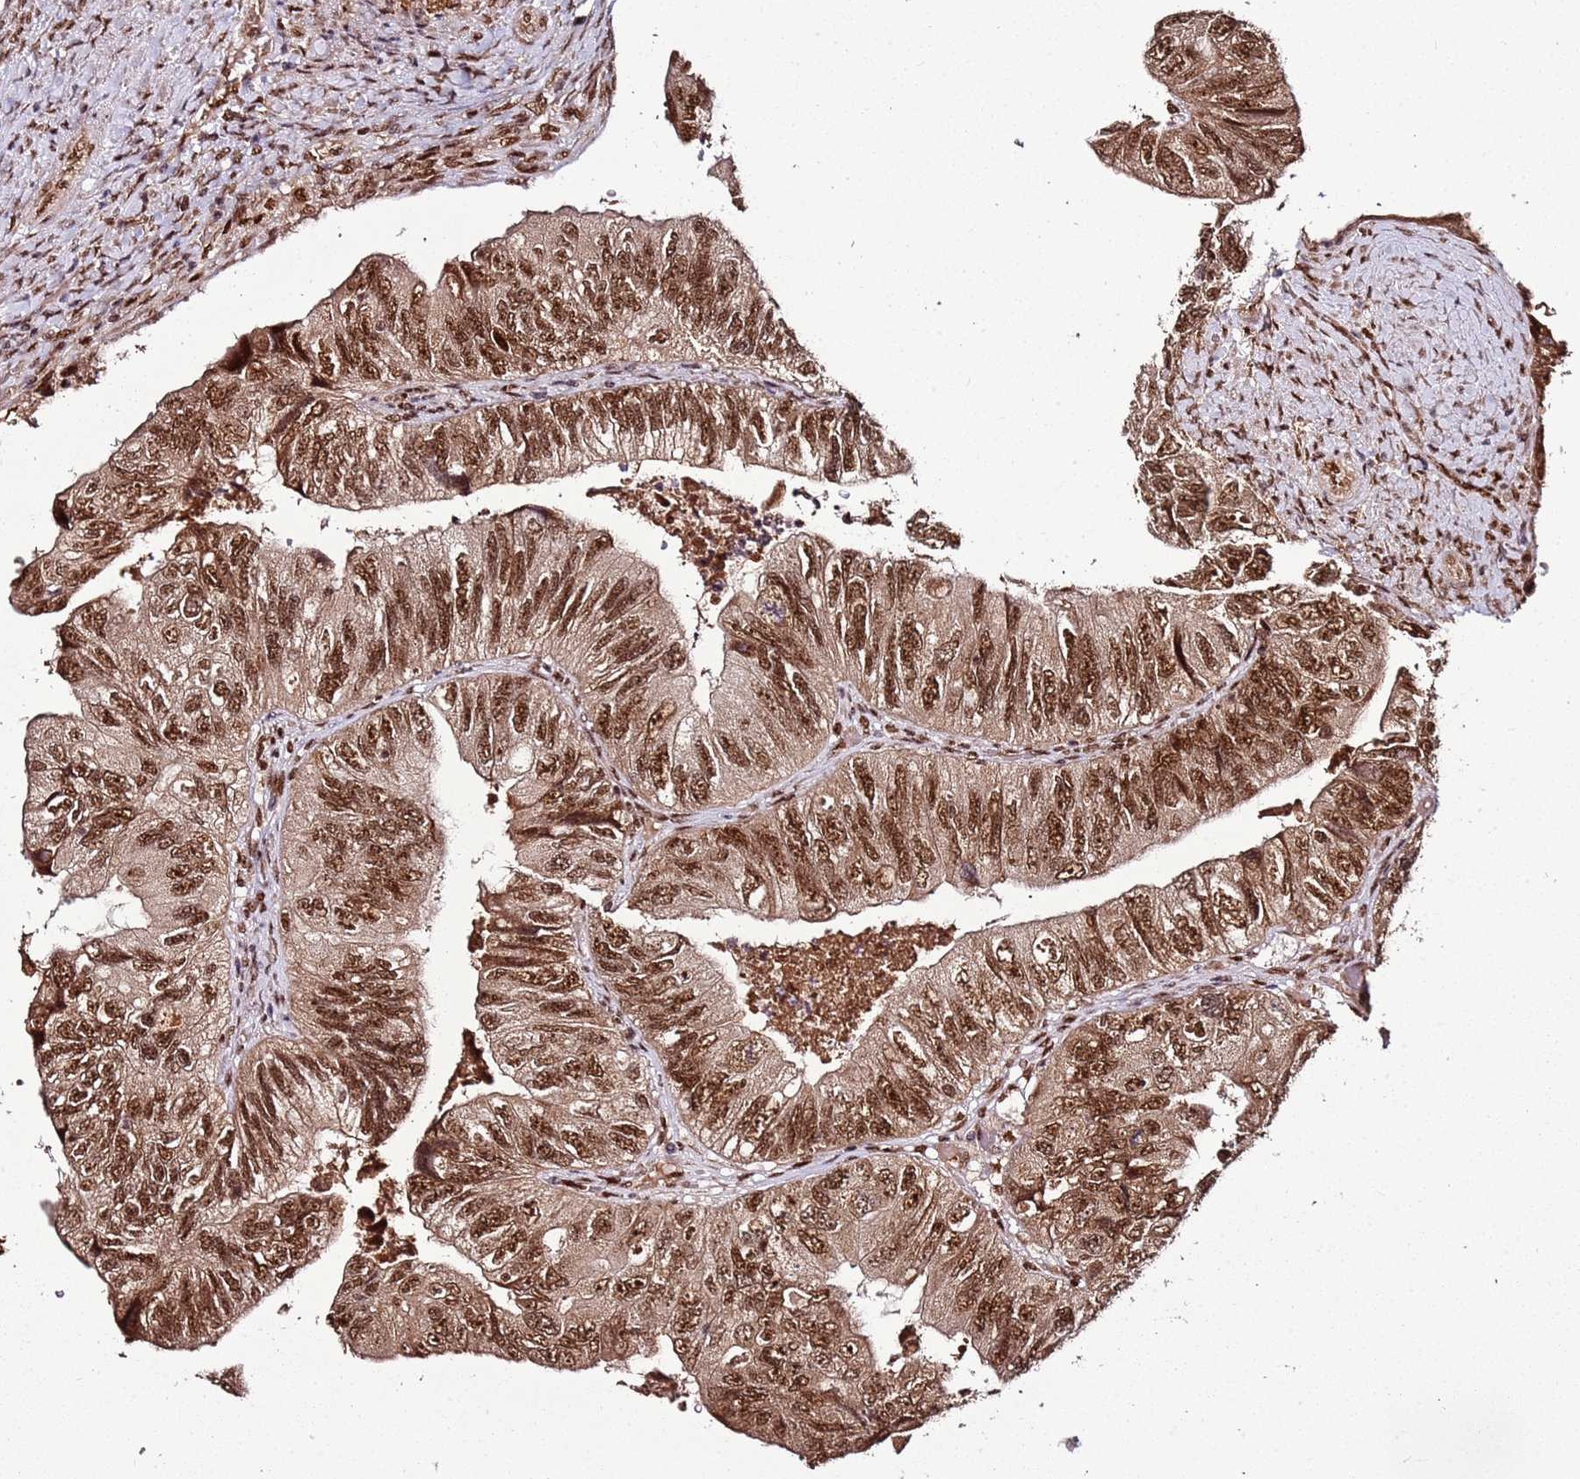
{"staining": {"intensity": "strong", "quantity": ">75%", "location": "nuclear"}, "tissue": "colorectal cancer", "cell_type": "Tumor cells", "image_type": "cancer", "snomed": [{"axis": "morphology", "description": "Adenocarcinoma, NOS"}, {"axis": "topography", "description": "Rectum"}], "caption": "A photomicrograph showing strong nuclear positivity in approximately >75% of tumor cells in colorectal cancer, as visualized by brown immunohistochemical staining.", "gene": "XRN2", "patient": {"sex": "male", "age": 63}}